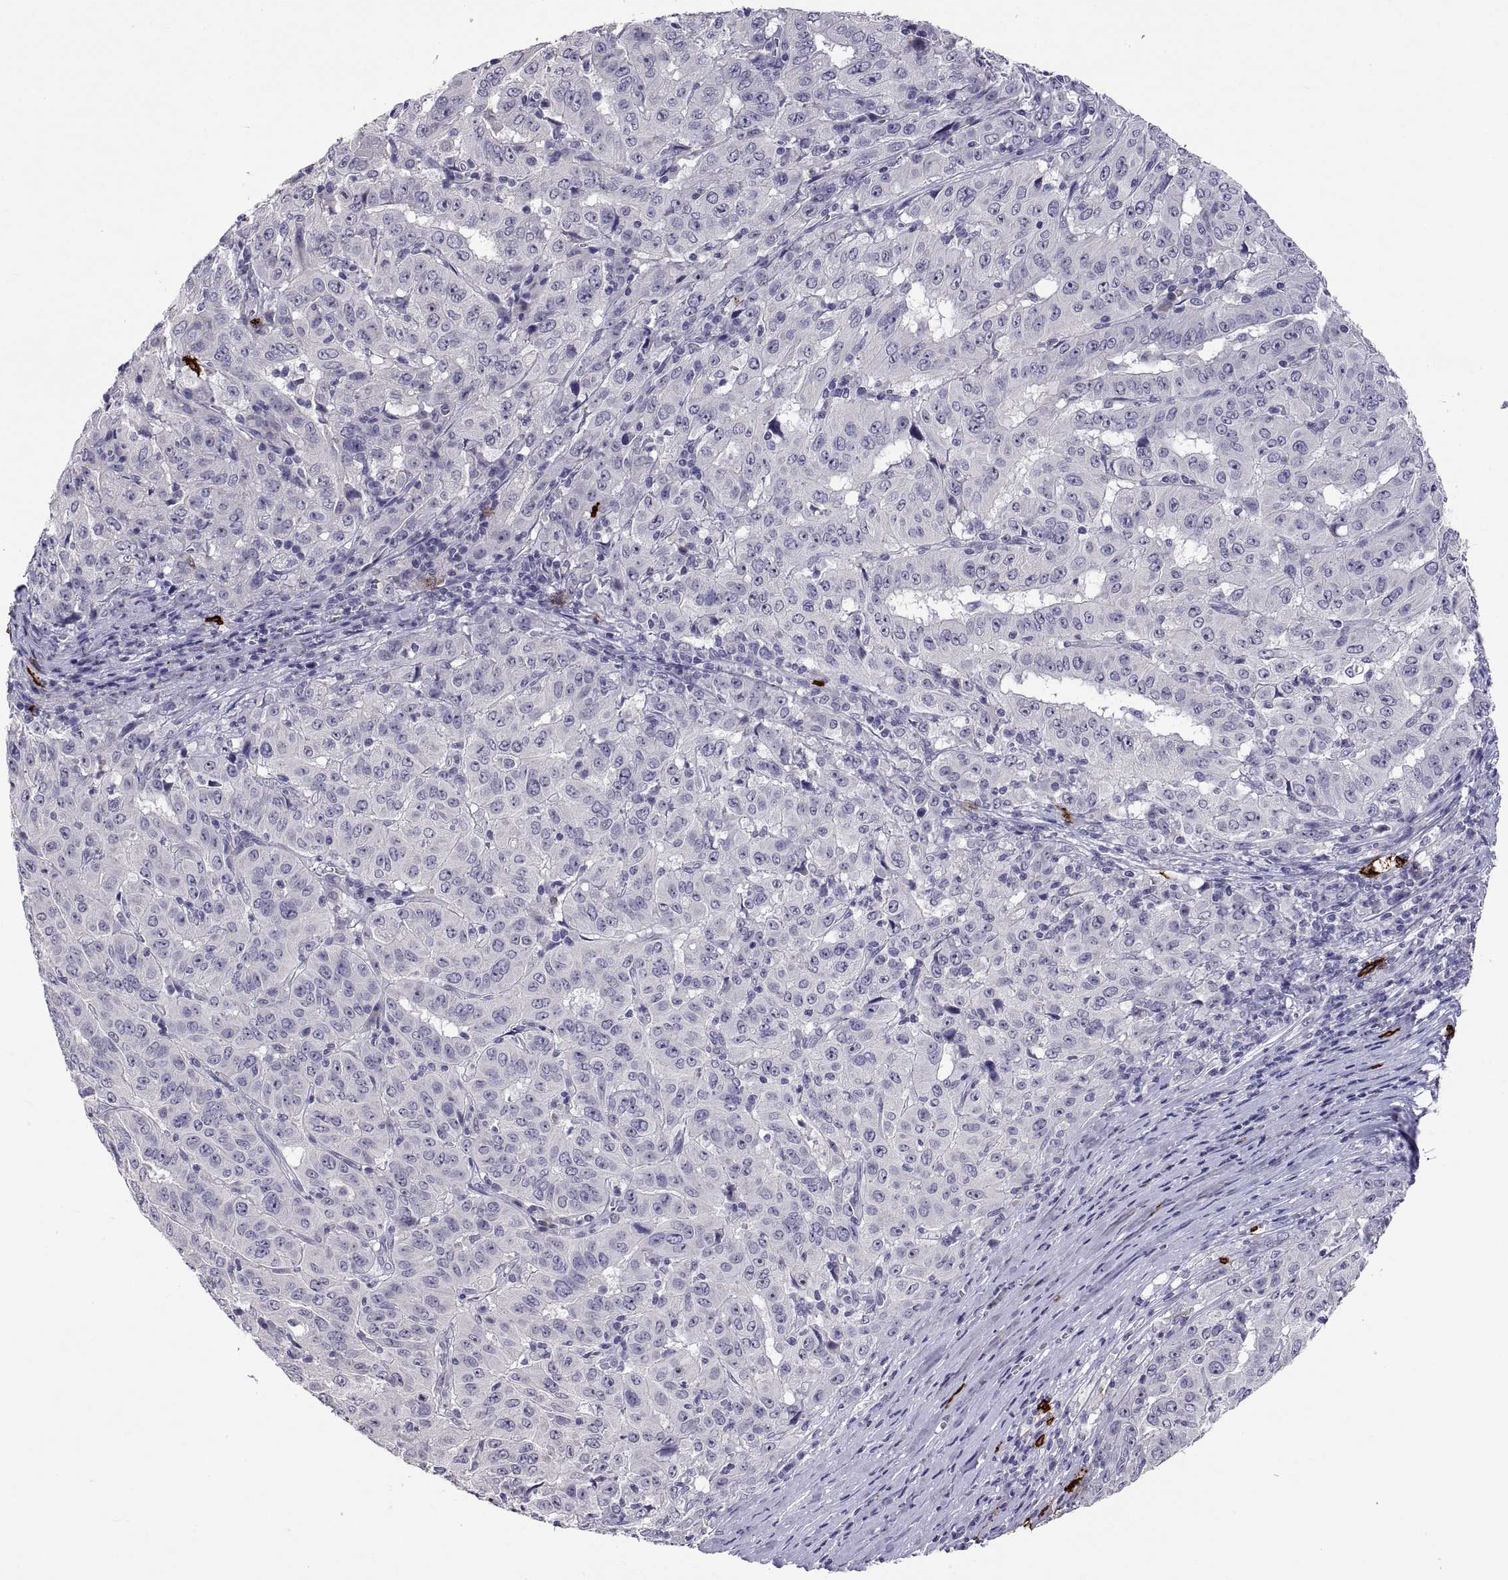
{"staining": {"intensity": "negative", "quantity": "none", "location": "none"}, "tissue": "pancreatic cancer", "cell_type": "Tumor cells", "image_type": "cancer", "snomed": [{"axis": "morphology", "description": "Adenocarcinoma, NOS"}, {"axis": "topography", "description": "Pancreas"}], "caption": "IHC of human adenocarcinoma (pancreatic) reveals no expression in tumor cells. (DAB immunohistochemistry (IHC), high magnification).", "gene": "MS4A1", "patient": {"sex": "male", "age": 63}}